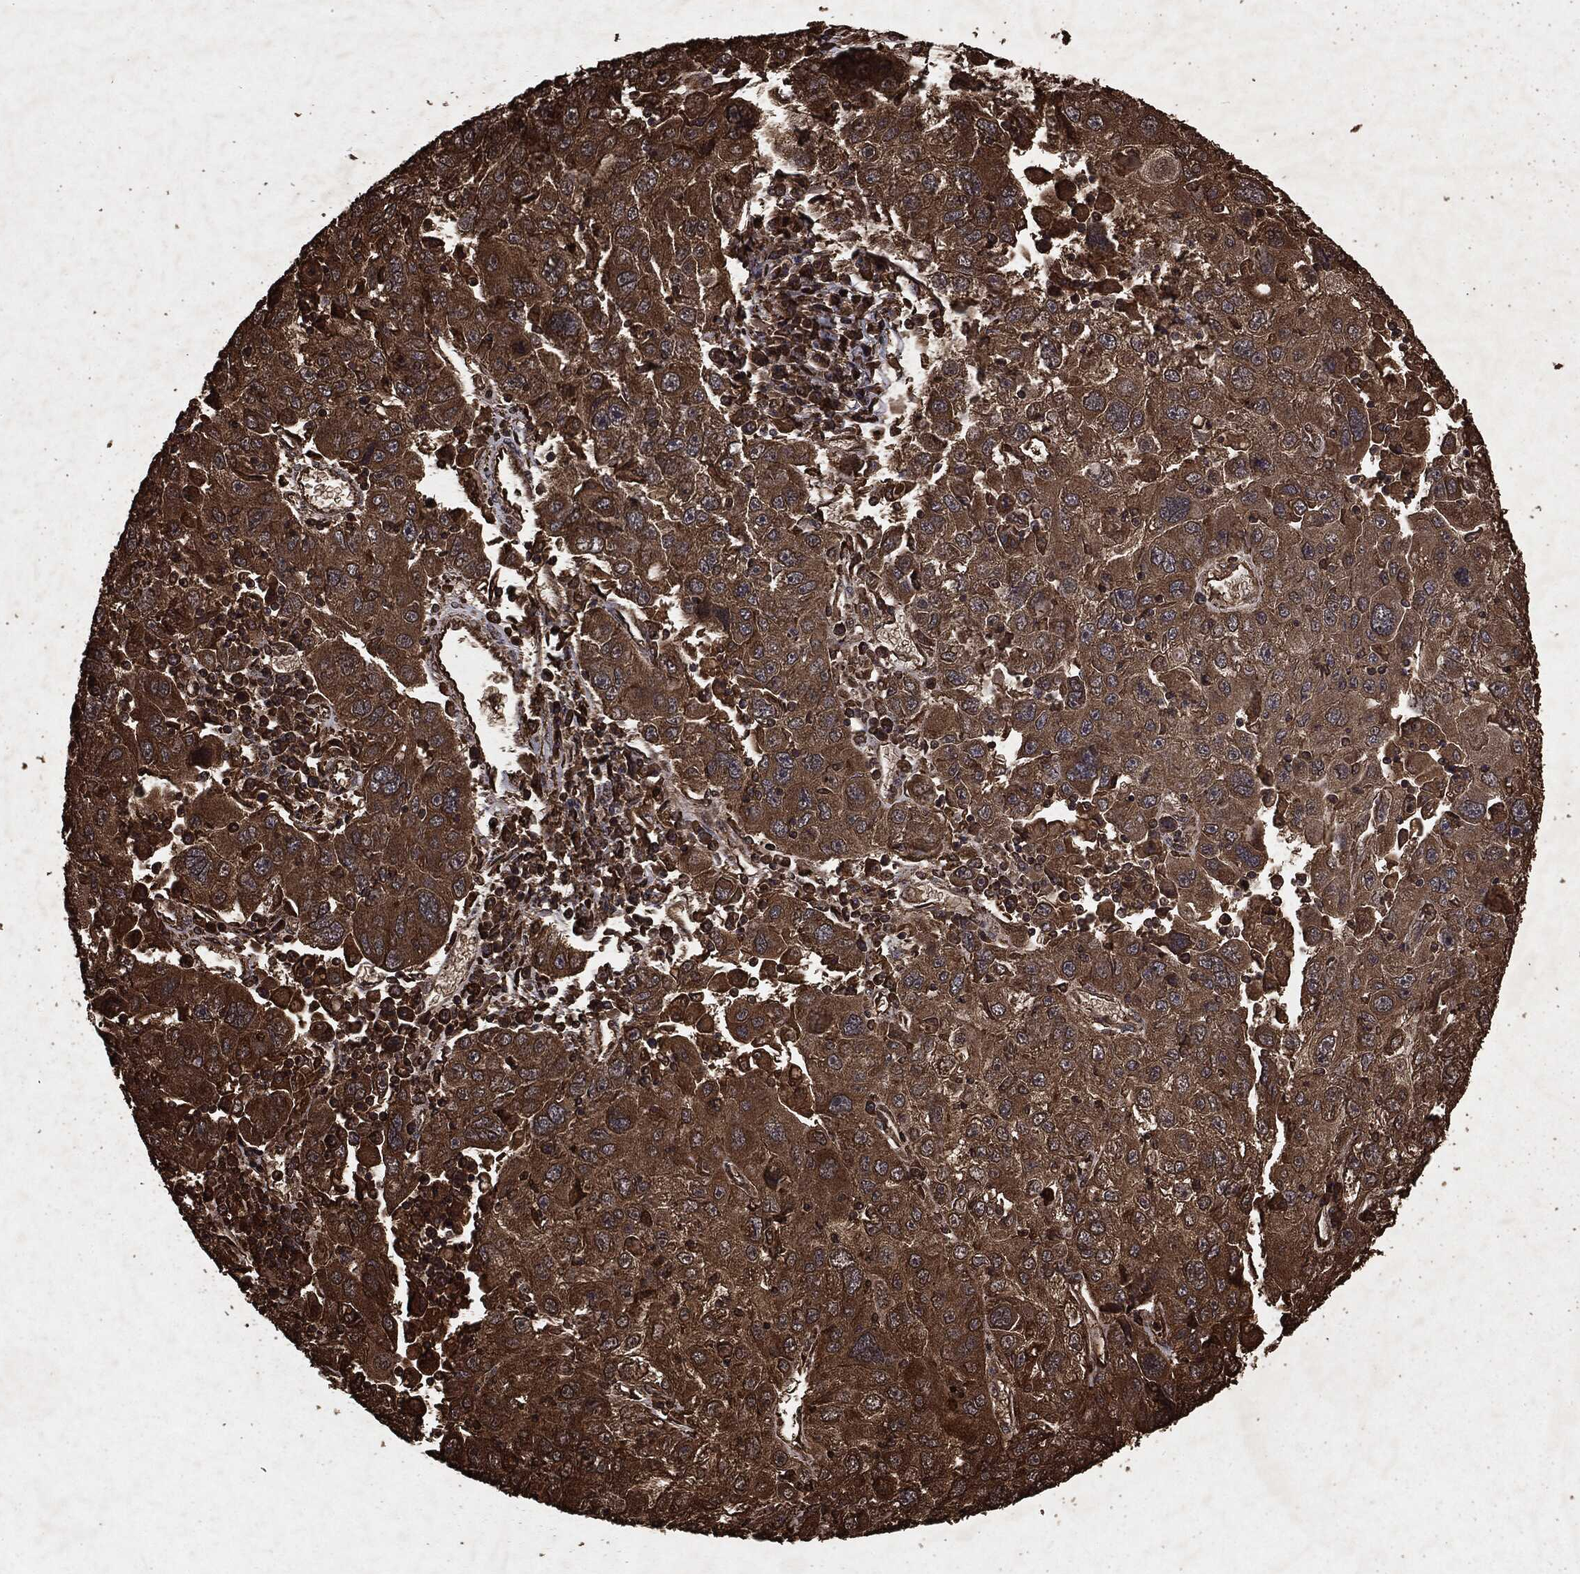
{"staining": {"intensity": "strong", "quantity": ">75%", "location": "cytoplasmic/membranous"}, "tissue": "stomach cancer", "cell_type": "Tumor cells", "image_type": "cancer", "snomed": [{"axis": "morphology", "description": "Adenocarcinoma, NOS"}, {"axis": "topography", "description": "Stomach"}], "caption": "The histopathology image demonstrates staining of adenocarcinoma (stomach), revealing strong cytoplasmic/membranous protein positivity (brown color) within tumor cells.", "gene": "ARAF", "patient": {"sex": "male", "age": 56}}